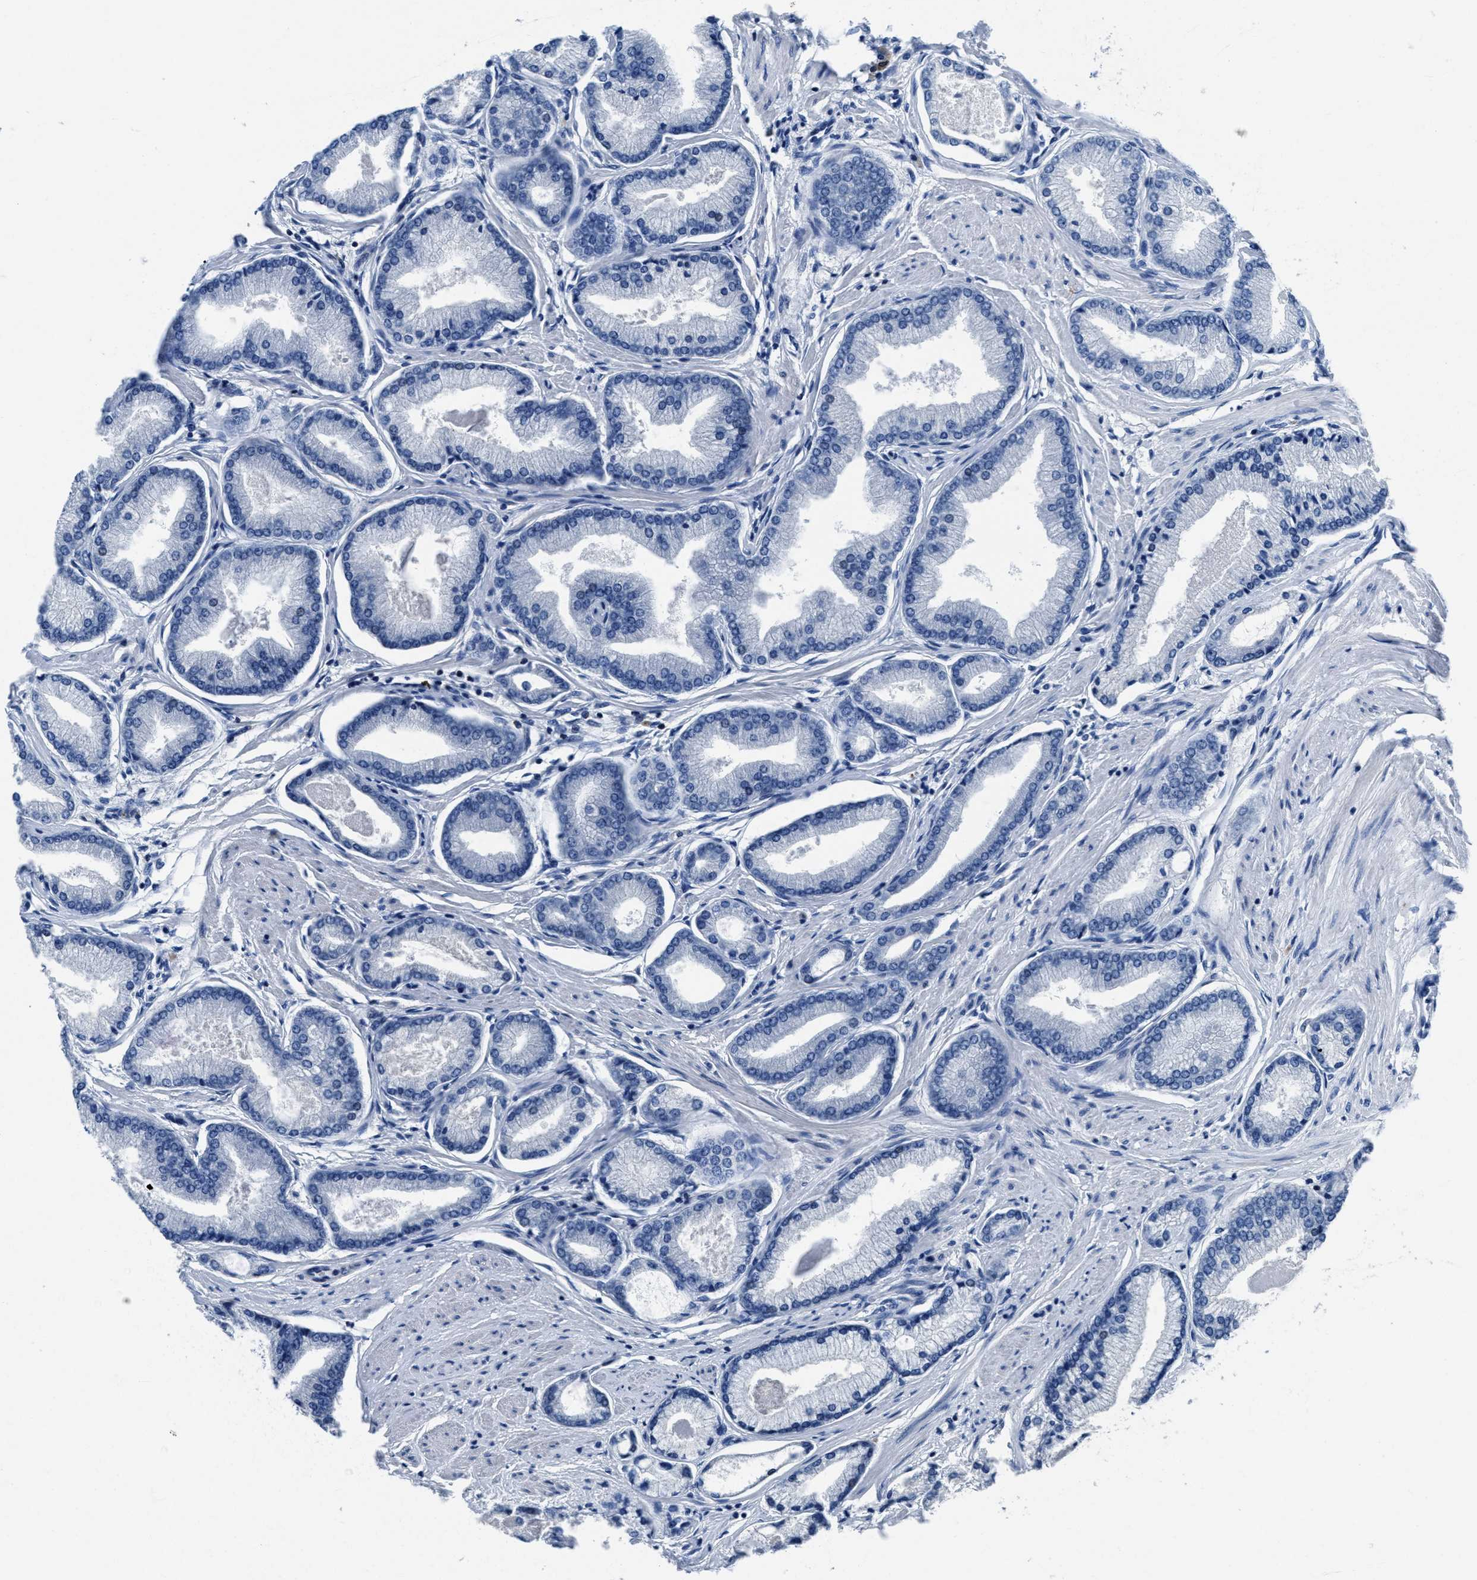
{"staining": {"intensity": "negative", "quantity": "none", "location": "none"}, "tissue": "prostate cancer", "cell_type": "Tumor cells", "image_type": "cancer", "snomed": [{"axis": "morphology", "description": "Adenocarcinoma, High grade"}, {"axis": "topography", "description": "Prostate"}], "caption": "Immunohistochemistry (IHC) of human adenocarcinoma (high-grade) (prostate) shows no positivity in tumor cells.", "gene": "ITGA3", "patient": {"sex": "male", "age": 61}}